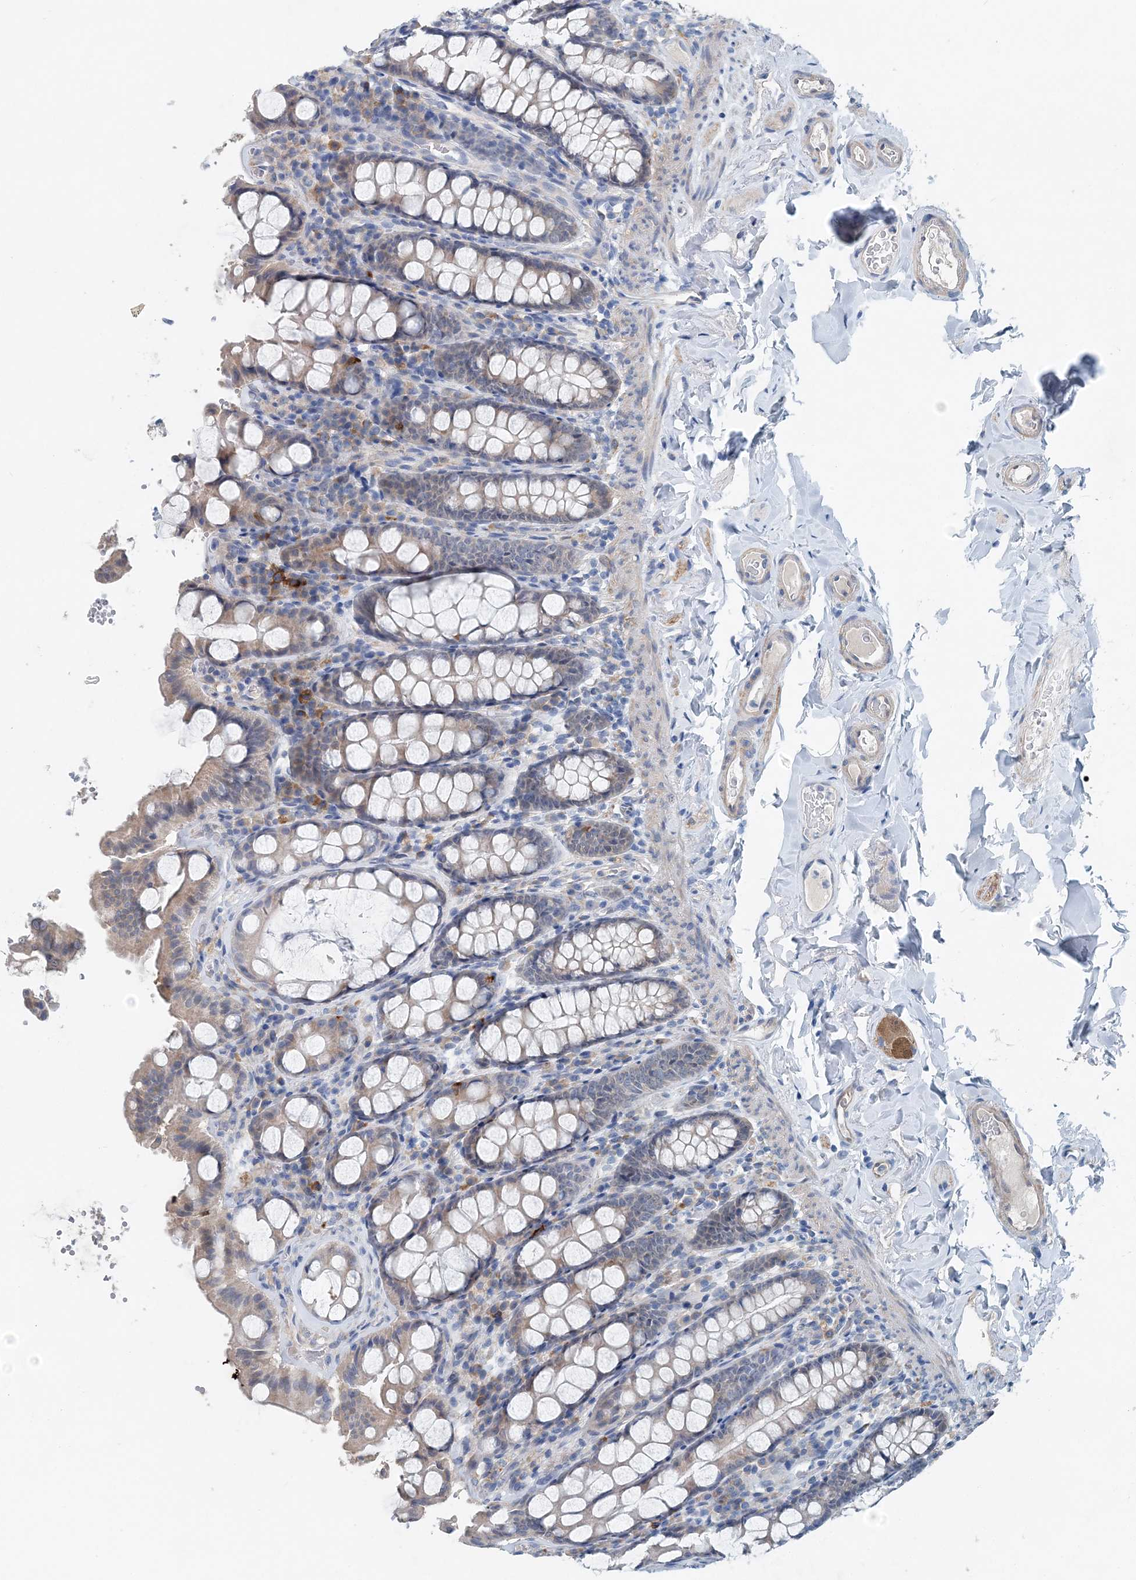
{"staining": {"intensity": "negative", "quantity": "none", "location": "none"}, "tissue": "colon", "cell_type": "Endothelial cells", "image_type": "normal", "snomed": [{"axis": "morphology", "description": "Normal tissue, NOS"}, {"axis": "topography", "description": "Colon"}, {"axis": "topography", "description": "Peripheral nerve tissue"}], "caption": "Immunohistochemistry (IHC) histopathology image of normal colon stained for a protein (brown), which shows no staining in endothelial cells.", "gene": "PFN2", "patient": {"sex": "female", "age": 61}}